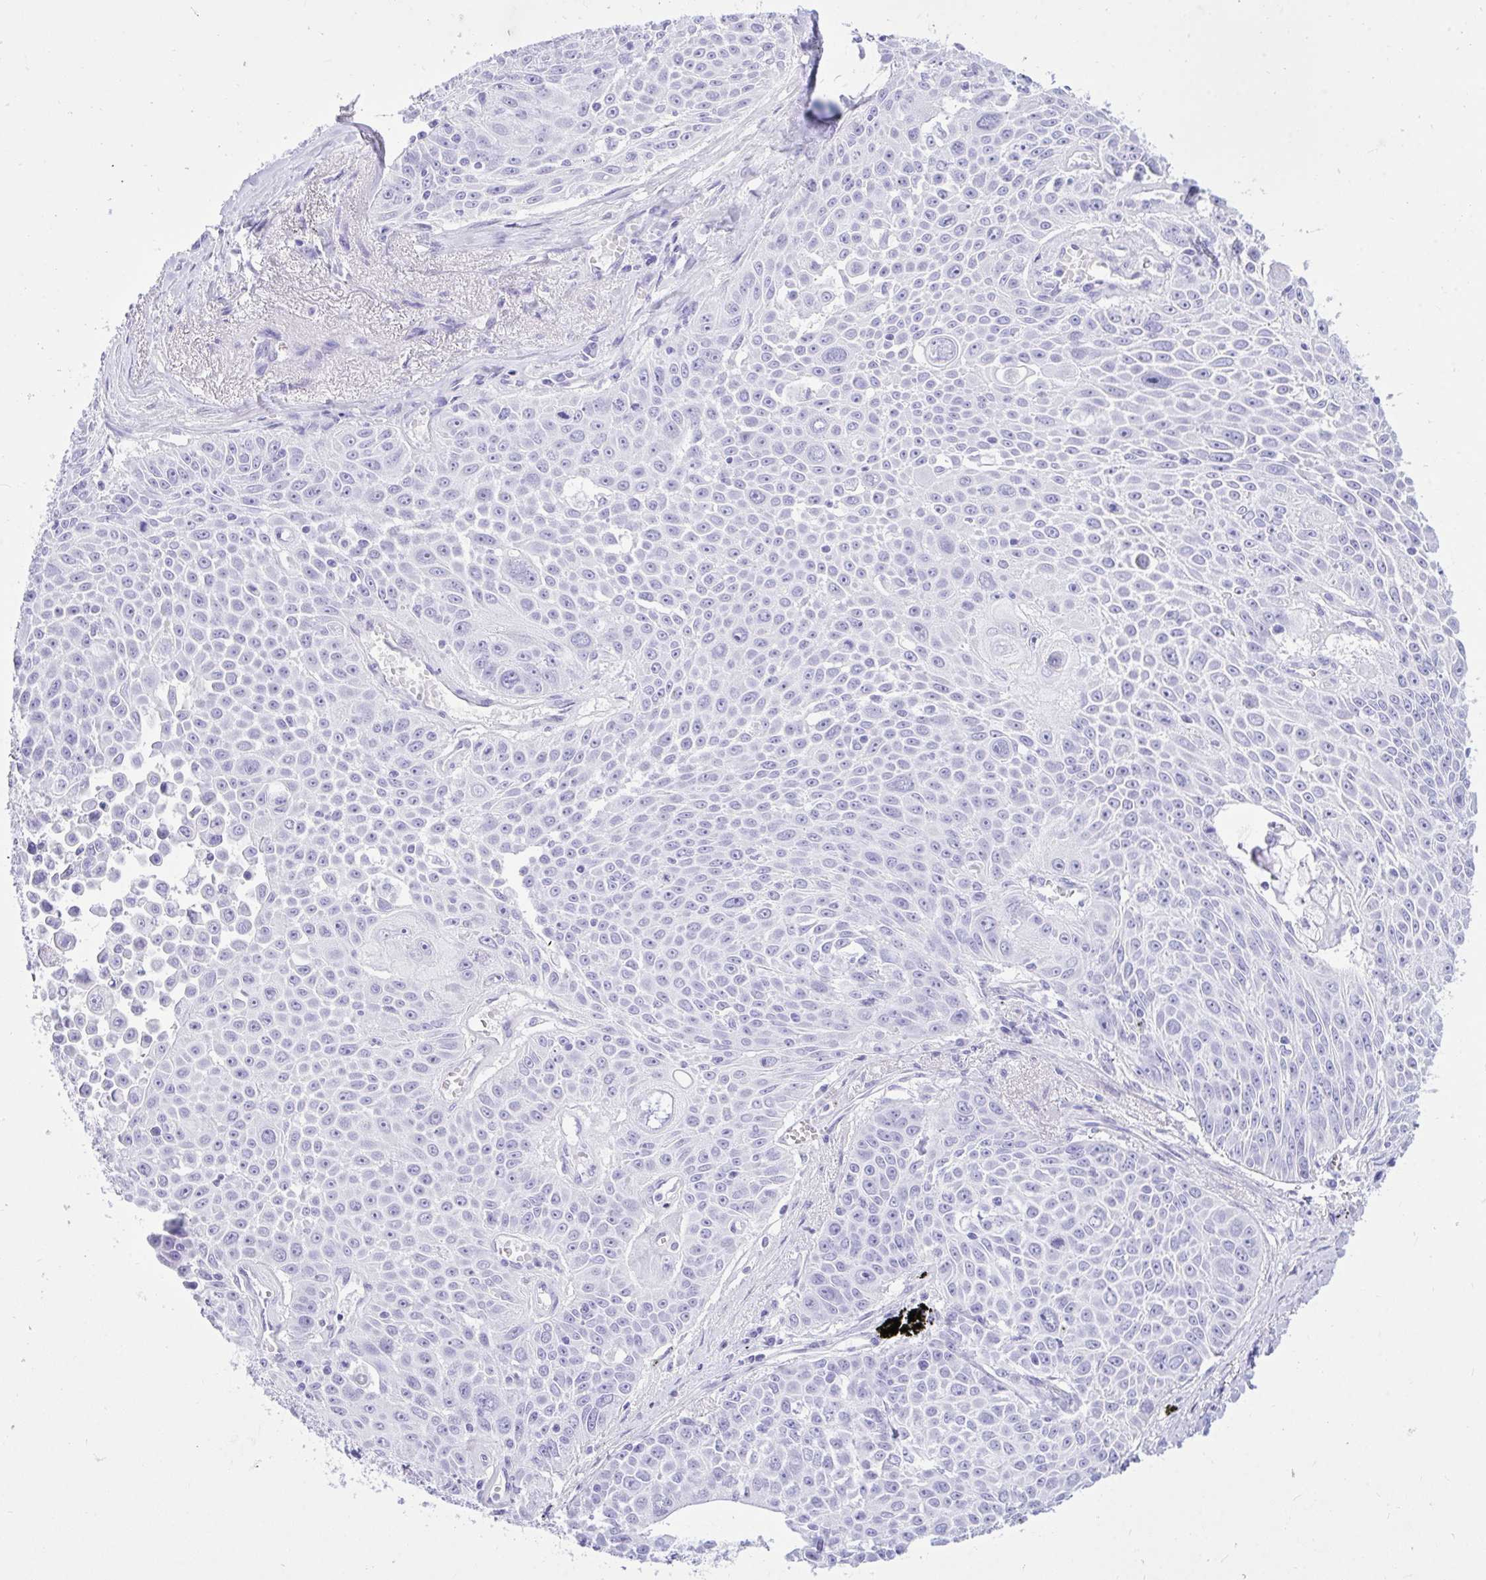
{"staining": {"intensity": "negative", "quantity": "none", "location": "none"}, "tissue": "lung cancer", "cell_type": "Tumor cells", "image_type": "cancer", "snomed": [{"axis": "morphology", "description": "Squamous cell carcinoma, NOS"}, {"axis": "morphology", "description": "Squamous cell carcinoma, metastatic, NOS"}, {"axis": "topography", "description": "Lymph node"}, {"axis": "topography", "description": "Lung"}], "caption": "An immunohistochemistry image of squamous cell carcinoma (lung) is shown. There is no staining in tumor cells of squamous cell carcinoma (lung).", "gene": "TLN2", "patient": {"sex": "female", "age": 62}}